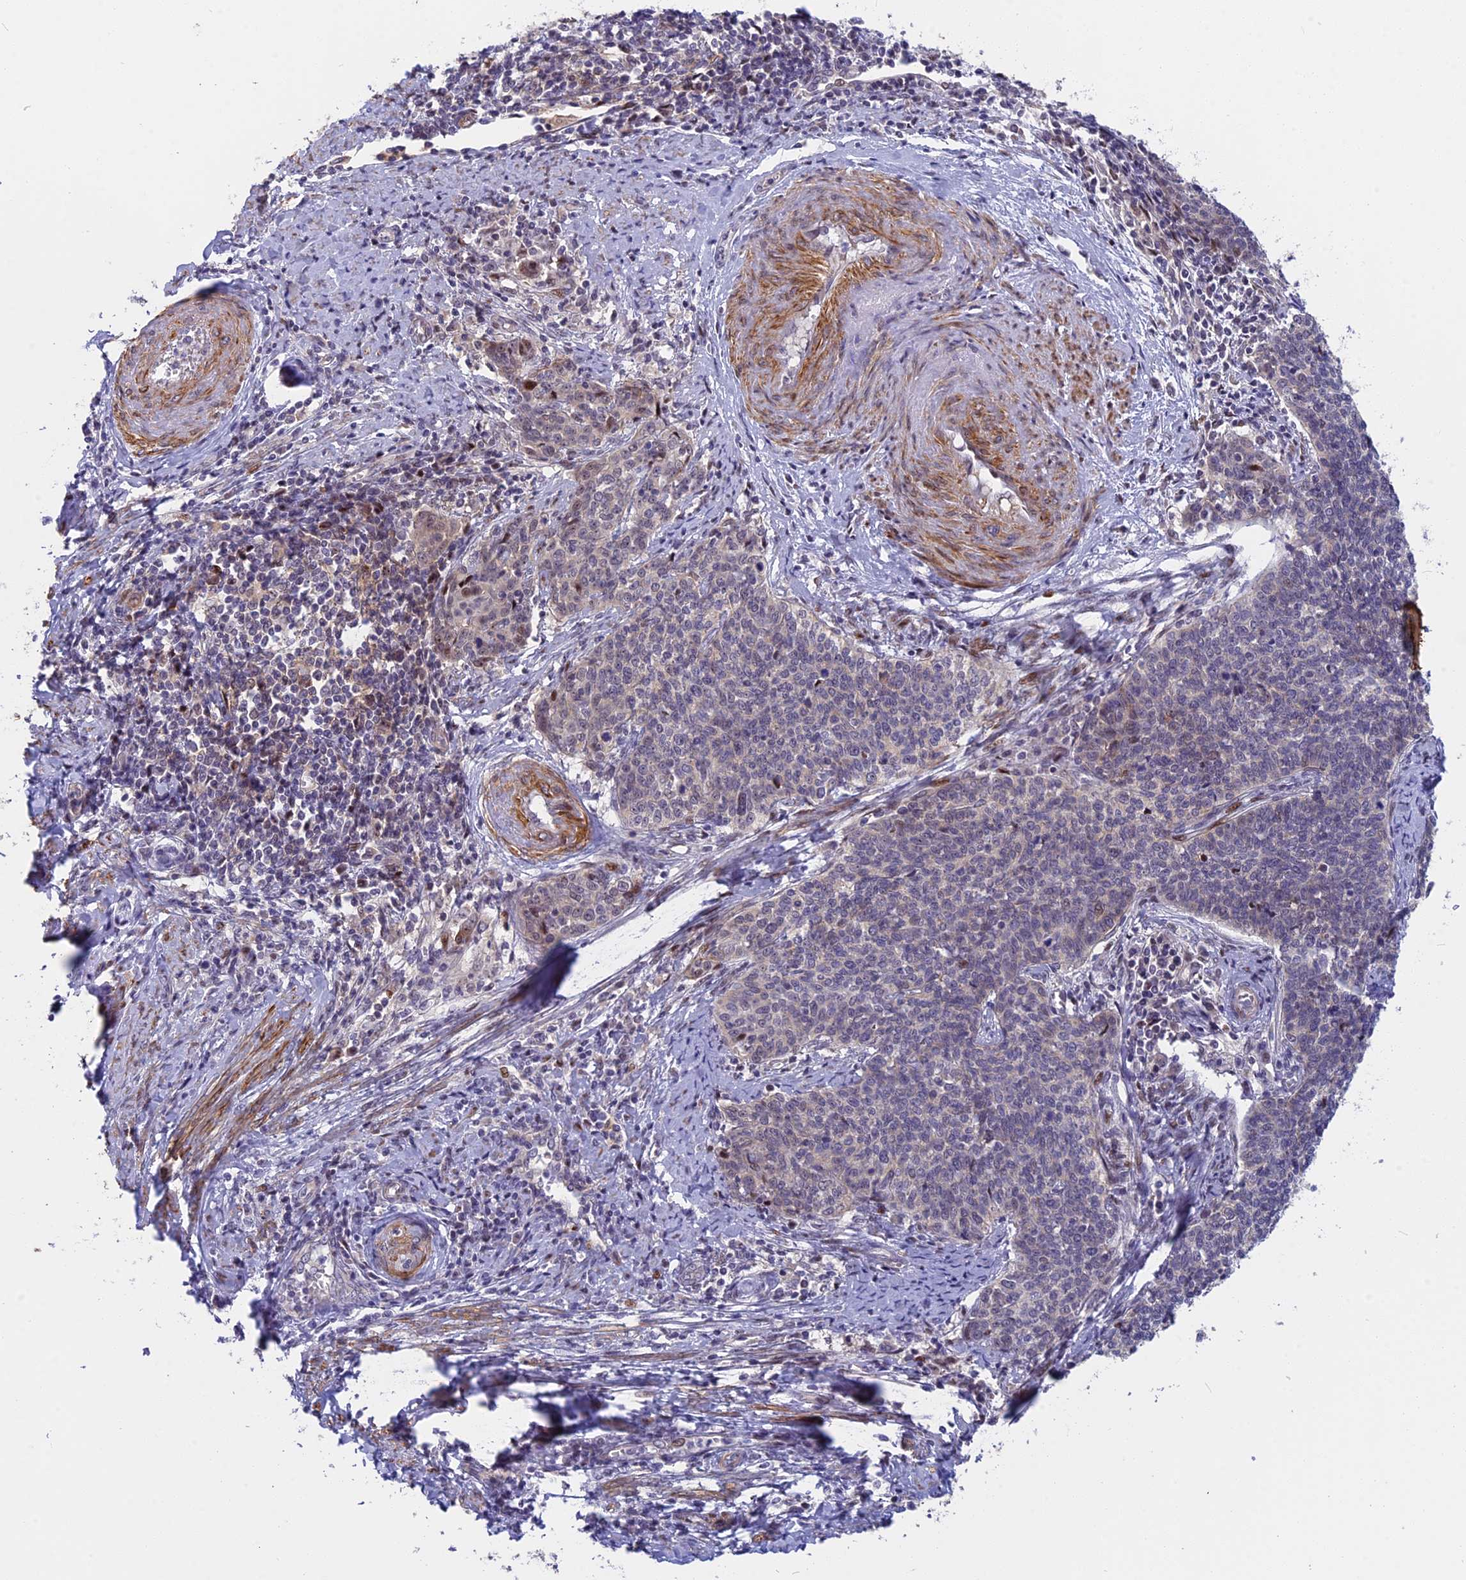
{"staining": {"intensity": "negative", "quantity": "none", "location": "none"}, "tissue": "cervical cancer", "cell_type": "Tumor cells", "image_type": "cancer", "snomed": [{"axis": "morphology", "description": "Squamous cell carcinoma, NOS"}, {"axis": "topography", "description": "Cervix"}], "caption": "This is an IHC photomicrograph of cervical cancer. There is no staining in tumor cells.", "gene": "ANKRD34B", "patient": {"sex": "female", "age": 39}}